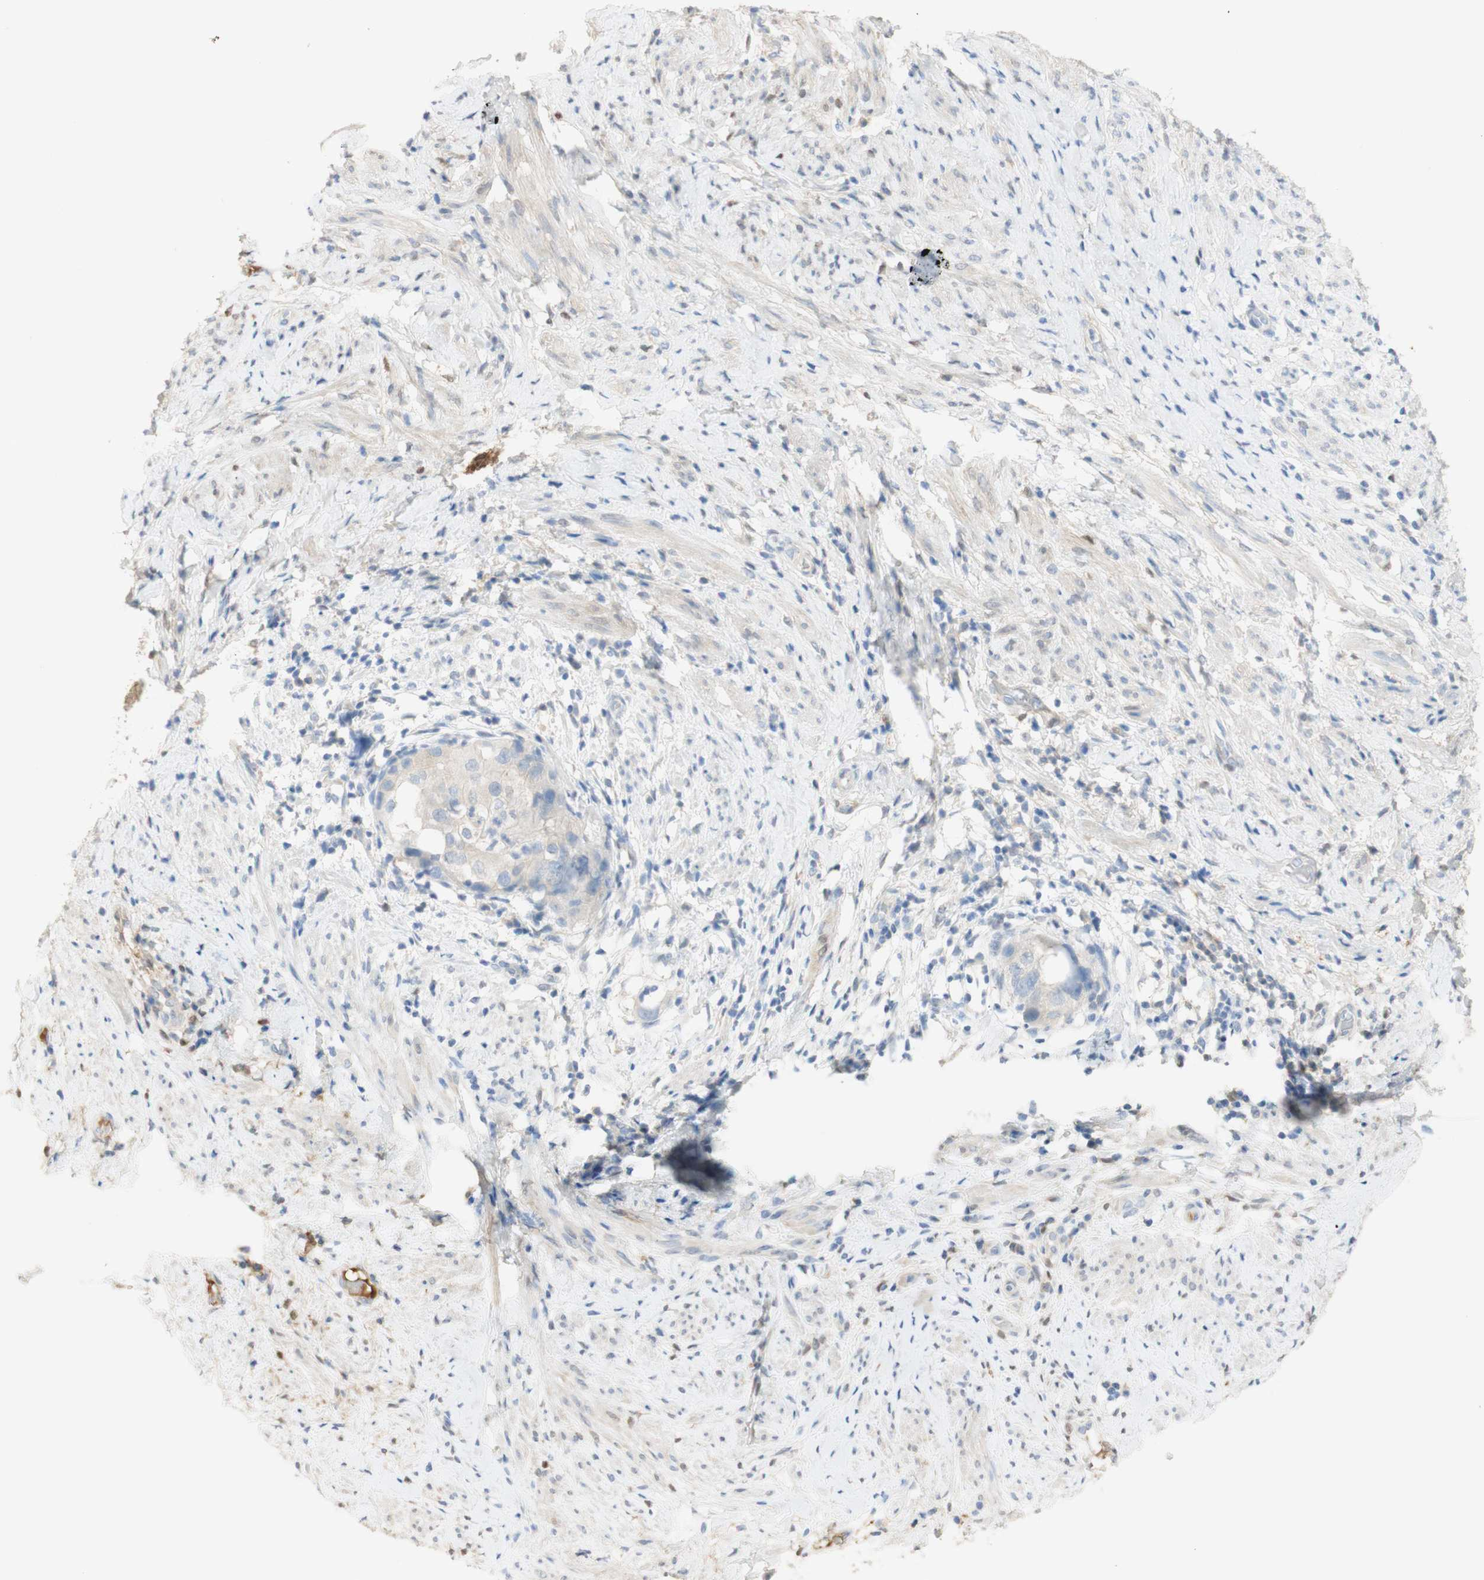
{"staining": {"intensity": "negative", "quantity": "none", "location": "none"}, "tissue": "endometrial cancer", "cell_type": "Tumor cells", "image_type": "cancer", "snomed": [{"axis": "morphology", "description": "Adenocarcinoma, NOS"}, {"axis": "topography", "description": "Endometrium"}], "caption": "A high-resolution image shows immunohistochemistry (IHC) staining of adenocarcinoma (endometrial), which exhibits no significant expression in tumor cells.", "gene": "SELENBP1", "patient": {"sex": "female", "age": 85}}